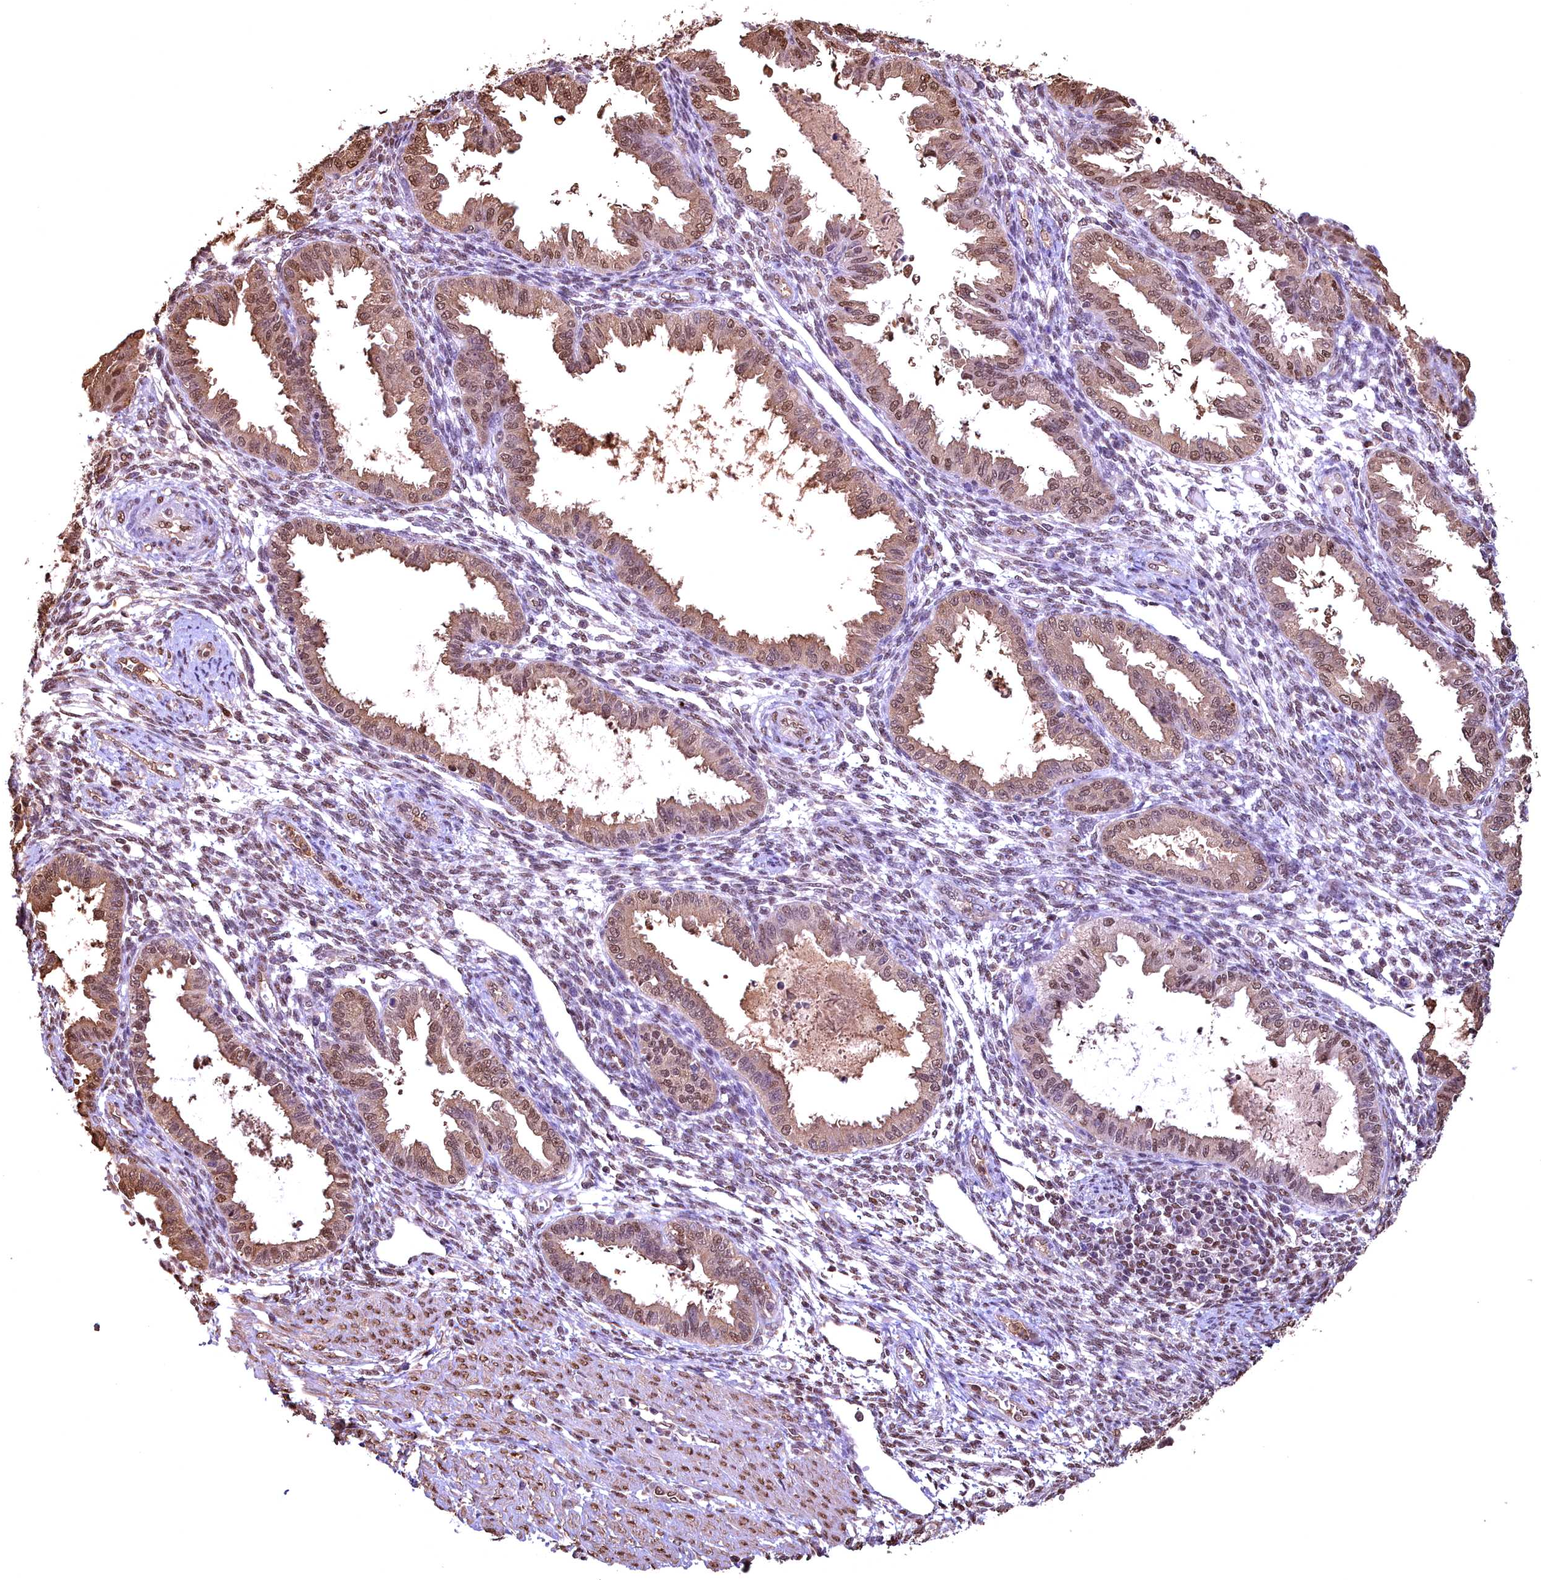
{"staining": {"intensity": "negative", "quantity": "none", "location": "none"}, "tissue": "endometrium", "cell_type": "Cells in endometrial stroma", "image_type": "normal", "snomed": [{"axis": "morphology", "description": "Normal tissue, NOS"}, {"axis": "topography", "description": "Endometrium"}], "caption": "Endometrium was stained to show a protein in brown. There is no significant staining in cells in endometrial stroma. Nuclei are stained in blue.", "gene": "GAPDH", "patient": {"sex": "female", "age": 33}}